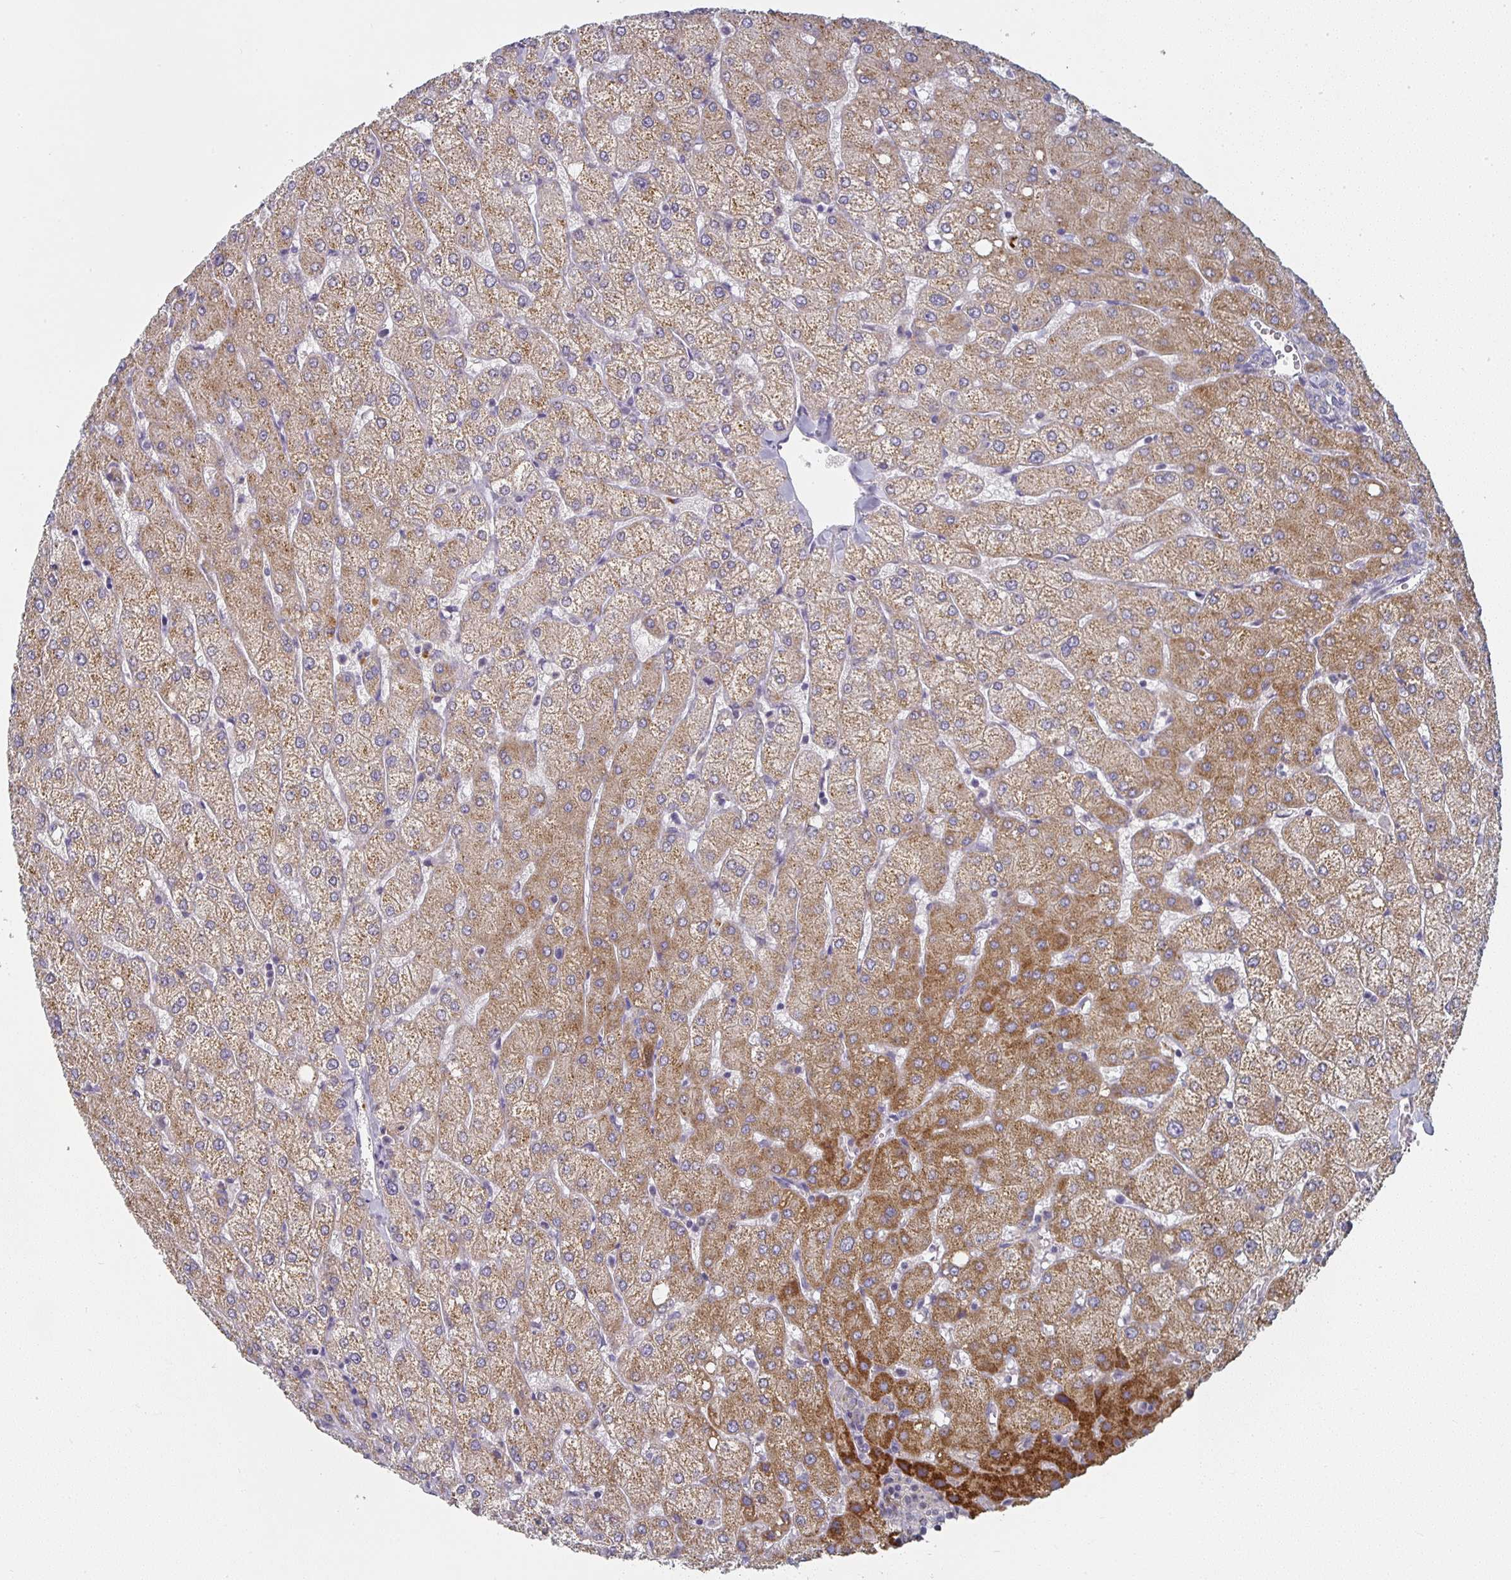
{"staining": {"intensity": "negative", "quantity": "none", "location": "none"}, "tissue": "liver", "cell_type": "Cholangiocytes", "image_type": "normal", "snomed": [{"axis": "morphology", "description": "Normal tissue, NOS"}, {"axis": "topography", "description": "Liver"}], "caption": "Image shows no significant protein expression in cholangiocytes of unremarkable liver. (DAB (3,3'-diaminobenzidine) immunohistochemistry (IHC) with hematoxylin counter stain).", "gene": "CTHRC1", "patient": {"sex": "female", "age": 54}}